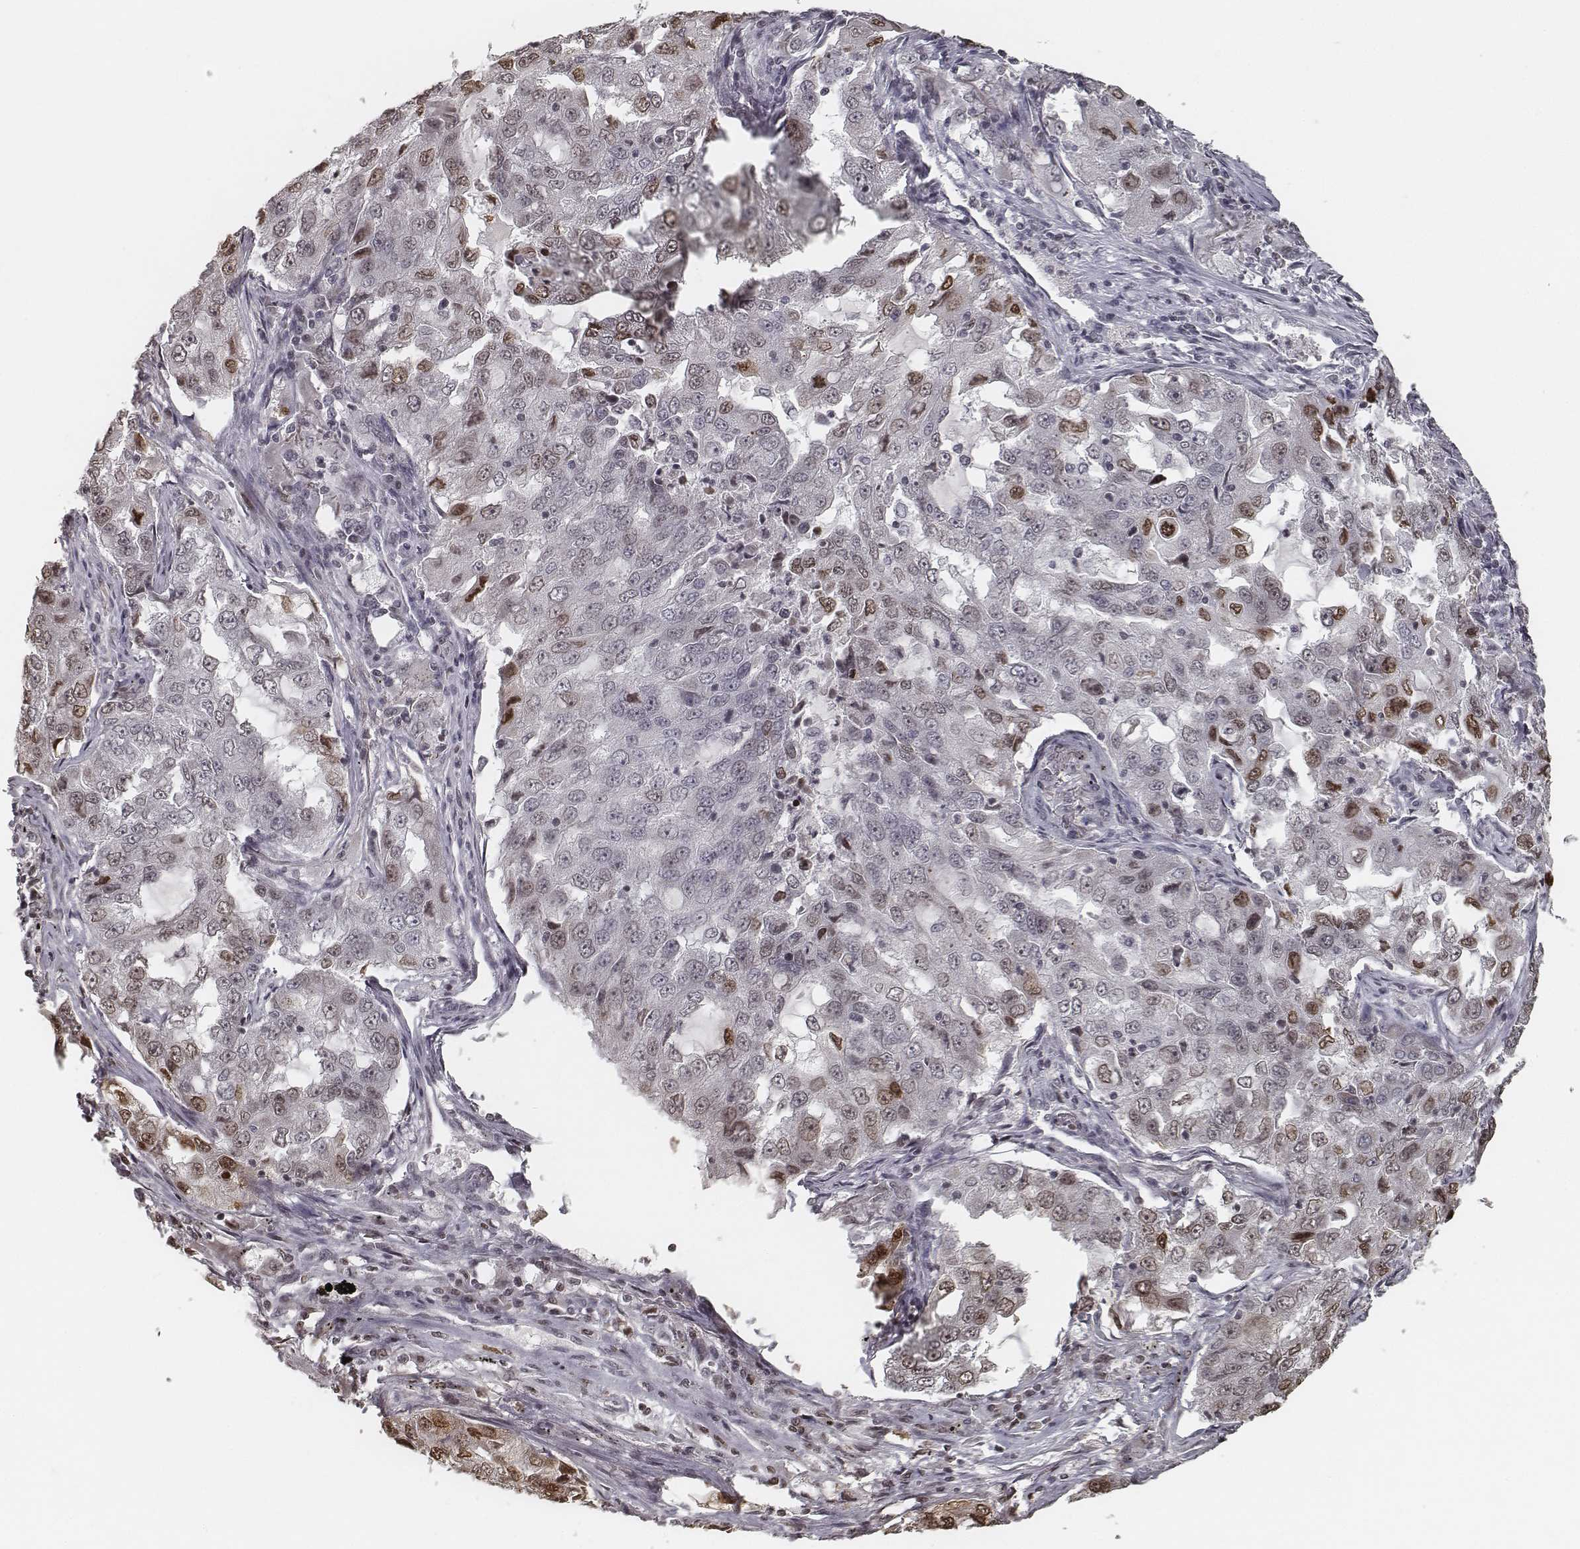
{"staining": {"intensity": "moderate", "quantity": "<25%", "location": "nuclear"}, "tissue": "lung cancer", "cell_type": "Tumor cells", "image_type": "cancer", "snomed": [{"axis": "morphology", "description": "Adenocarcinoma, NOS"}, {"axis": "topography", "description": "Lung"}], "caption": "Immunohistochemical staining of human lung cancer exhibits moderate nuclear protein positivity in about <25% of tumor cells.", "gene": "HMGA2", "patient": {"sex": "female", "age": 61}}